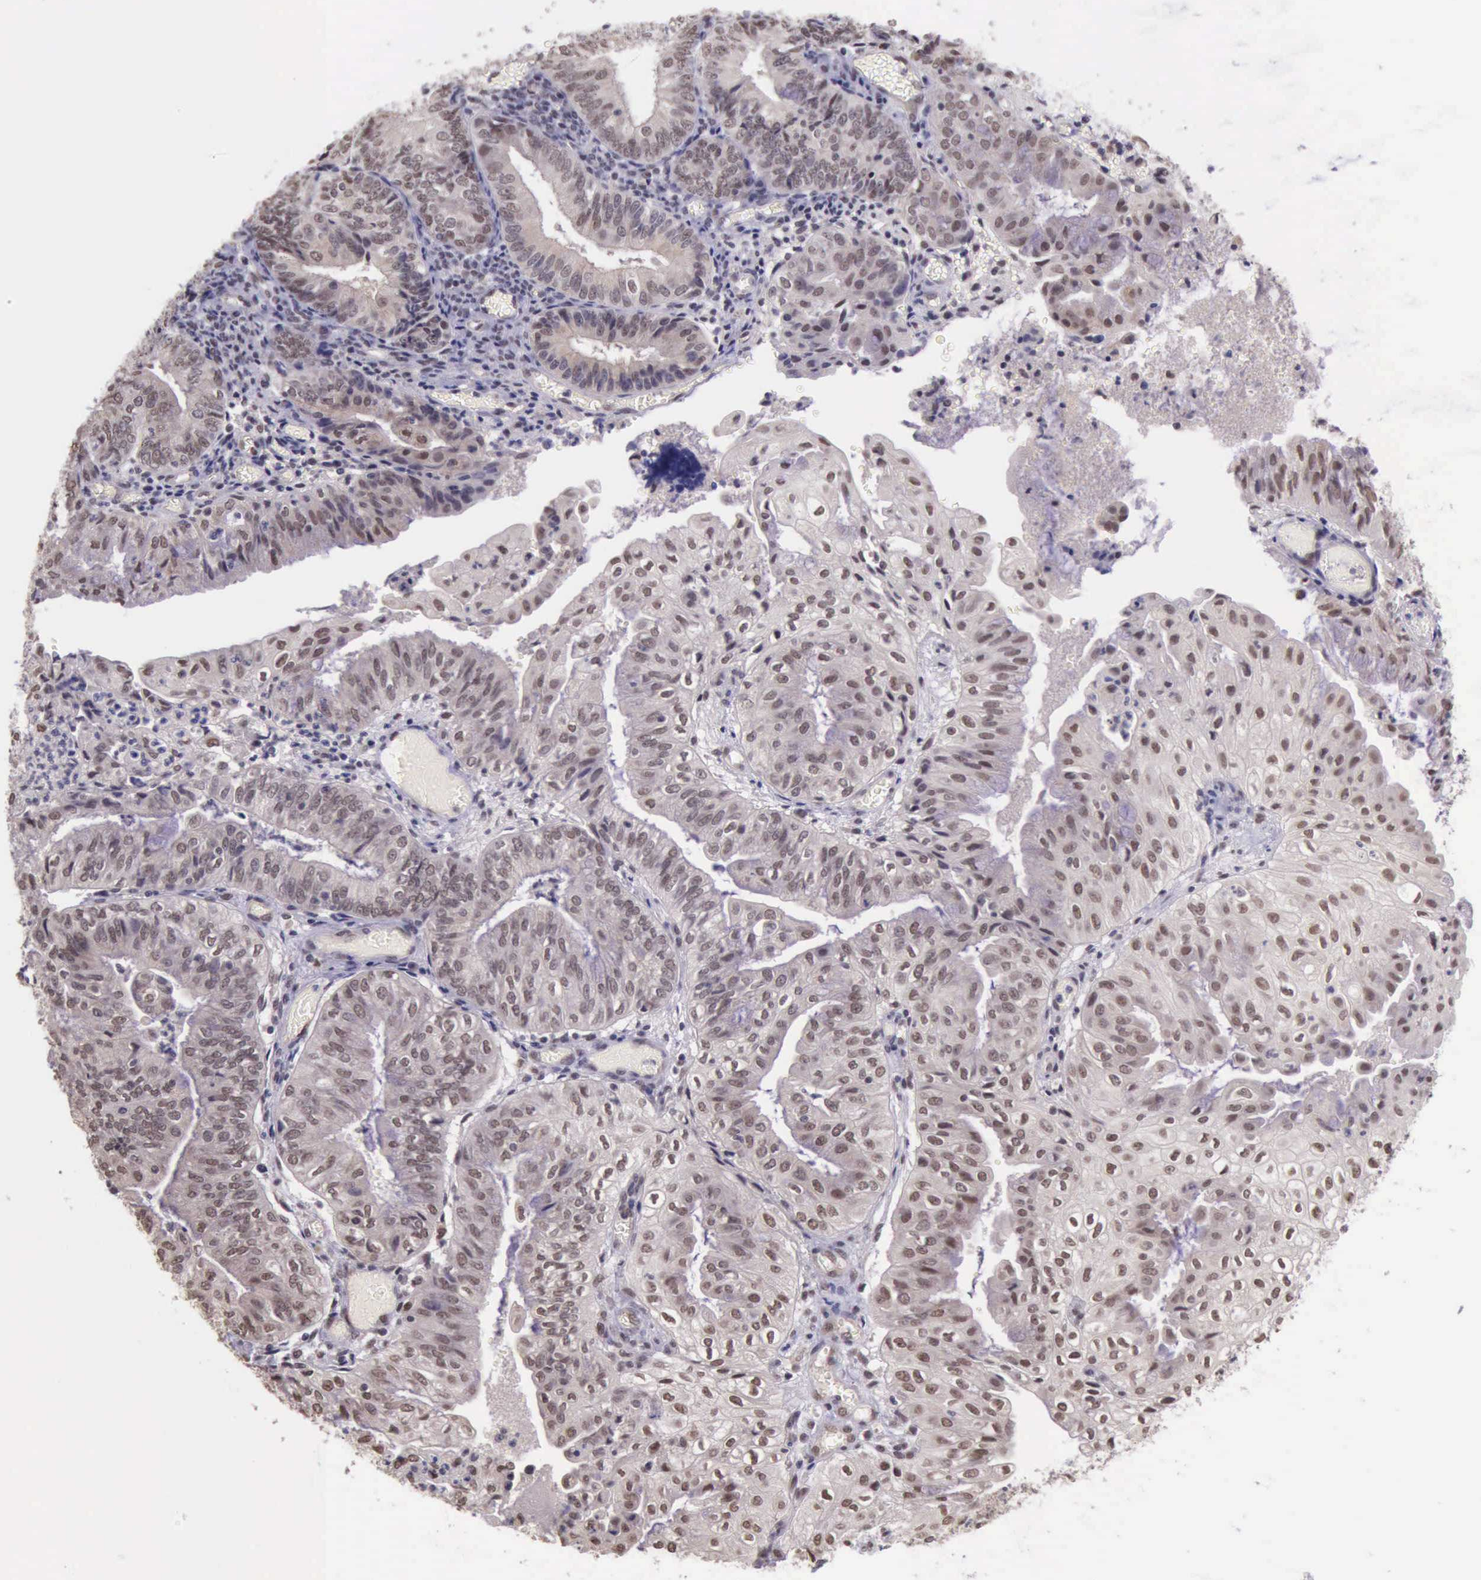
{"staining": {"intensity": "moderate", "quantity": ">75%", "location": "nuclear"}, "tissue": "endometrial cancer", "cell_type": "Tumor cells", "image_type": "cancer", "snomed": [{"axis": "morphology", "description": "Adenocarcinoma, NOS"}, {"axis": "topography", "description": "Endometrium"}], "caption": "This photomicrograph demonstrates immunohistochemistry staining of endometrial adenocarcinoma, with medium moderate nuclear positivity in approximately >75% of tumor cells.", "gene": "PRPF39", "patient": {"sex": "female", "age": 55}}